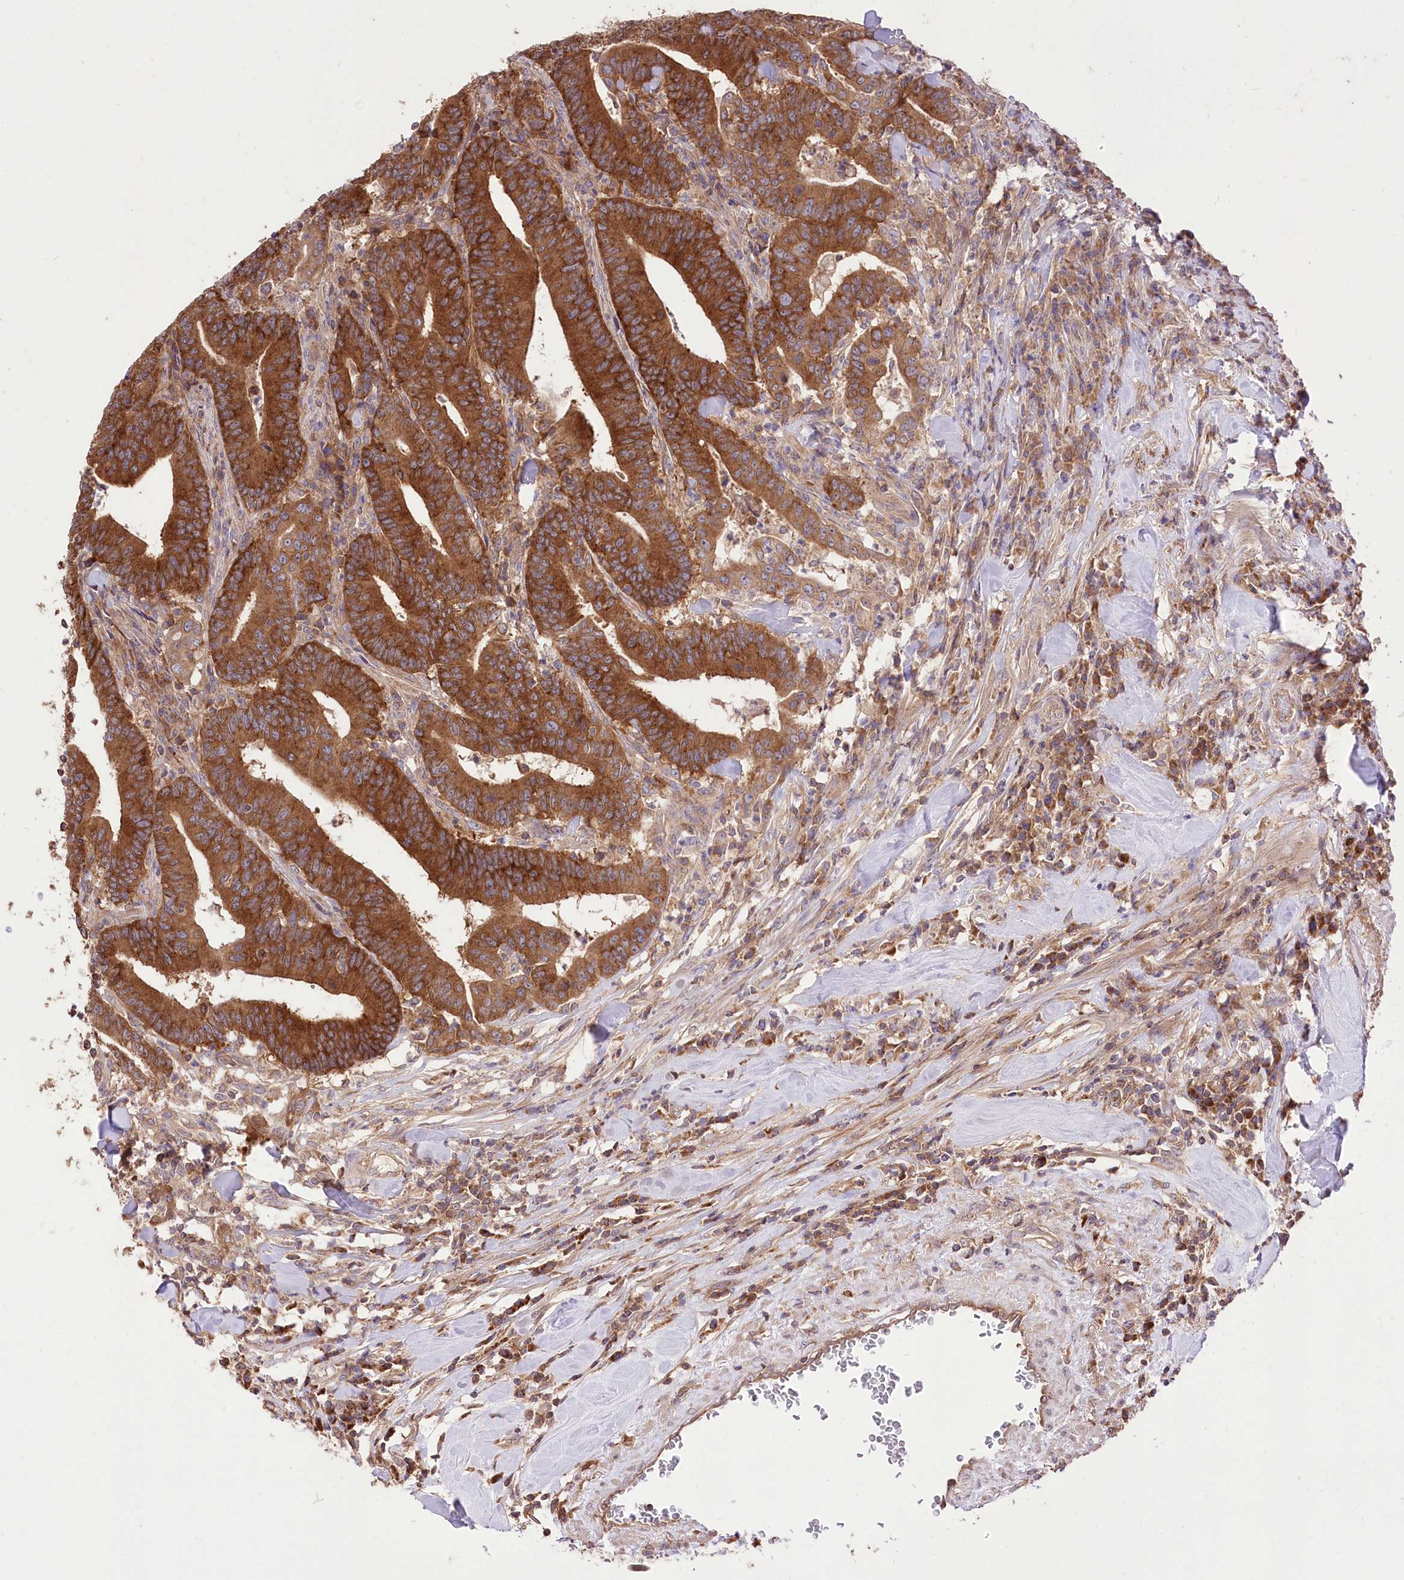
{"staining": {"intensity": "strong", "quantity": ">75%", "location": "cytoplasmic/membranous"}, "tissue": "colorectal cancer", "cell_type": "Tumor cells", "image_type": "cancer", "snomed": [{"axis": "morphology", "description": "Adenocarcinoma, NOS"}, {"axis": "topography", "description": "Colon"}], "caption": "Colorectal adenocarcinoma tissue exhibits strong cytoplasmic/membranous staining in about >75% of tumor cells, visualized by immunohistochemistry.", "gene": "XYLB", "patient": {"sex": "female", "age": 66}}